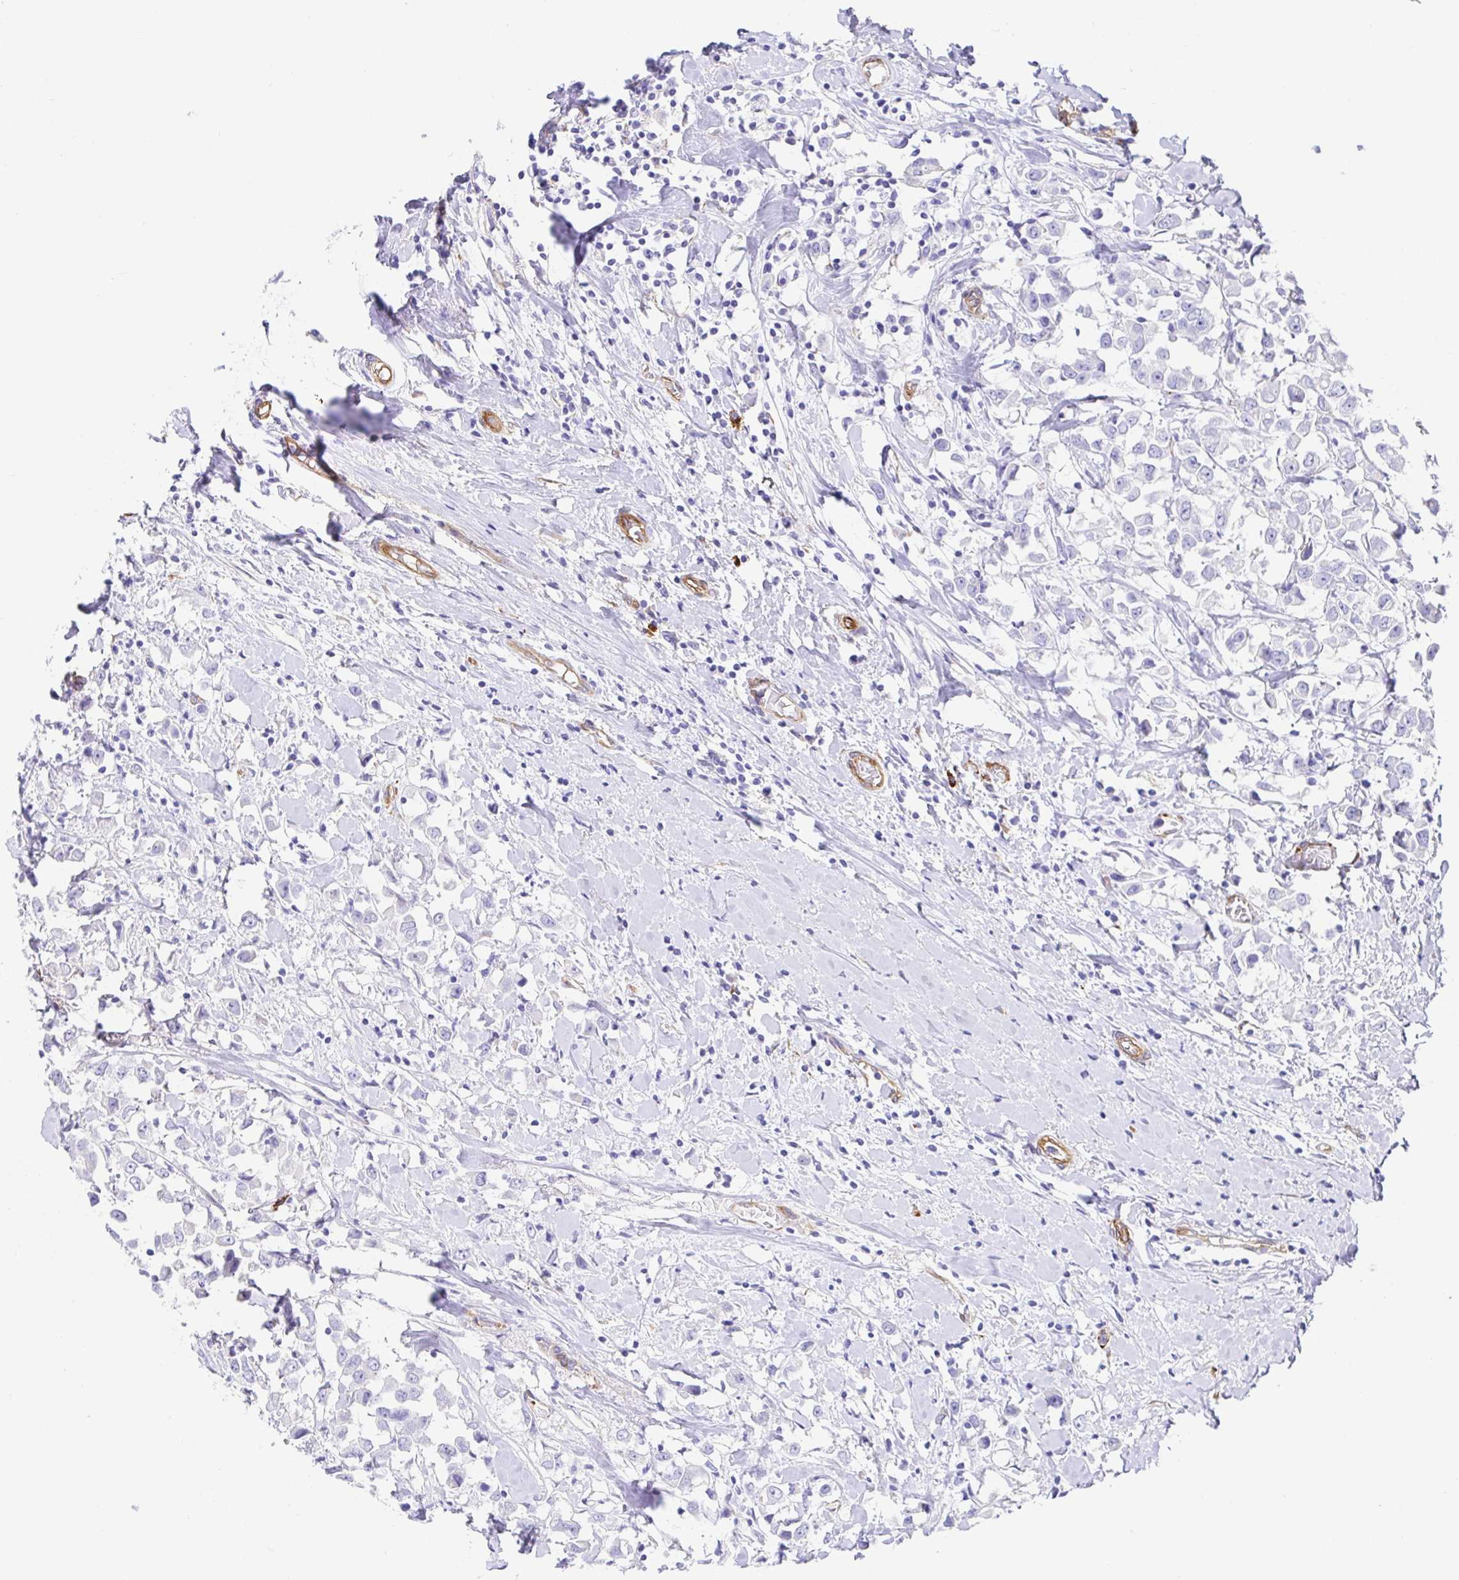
{"staining": {"intensity": "negative", "quantity": "none", "location": "none"}, "tissue": "breast cancer", "cell_type": "Tumor cells", "image_type": "cancer", "snomed": [{"axis": "morphology", "description": "Duct carcinoma"}, {"axis": "topography", "description": "Breast"}], "caption": "An IHC micrograph of breast infiltrating ductal carcinoma is shown. There is no staining in tumor cells of breast infiltrating ductal carcinoma.", "gene": "DOCK1", "patient": {"sex": "female", "age": 61}}